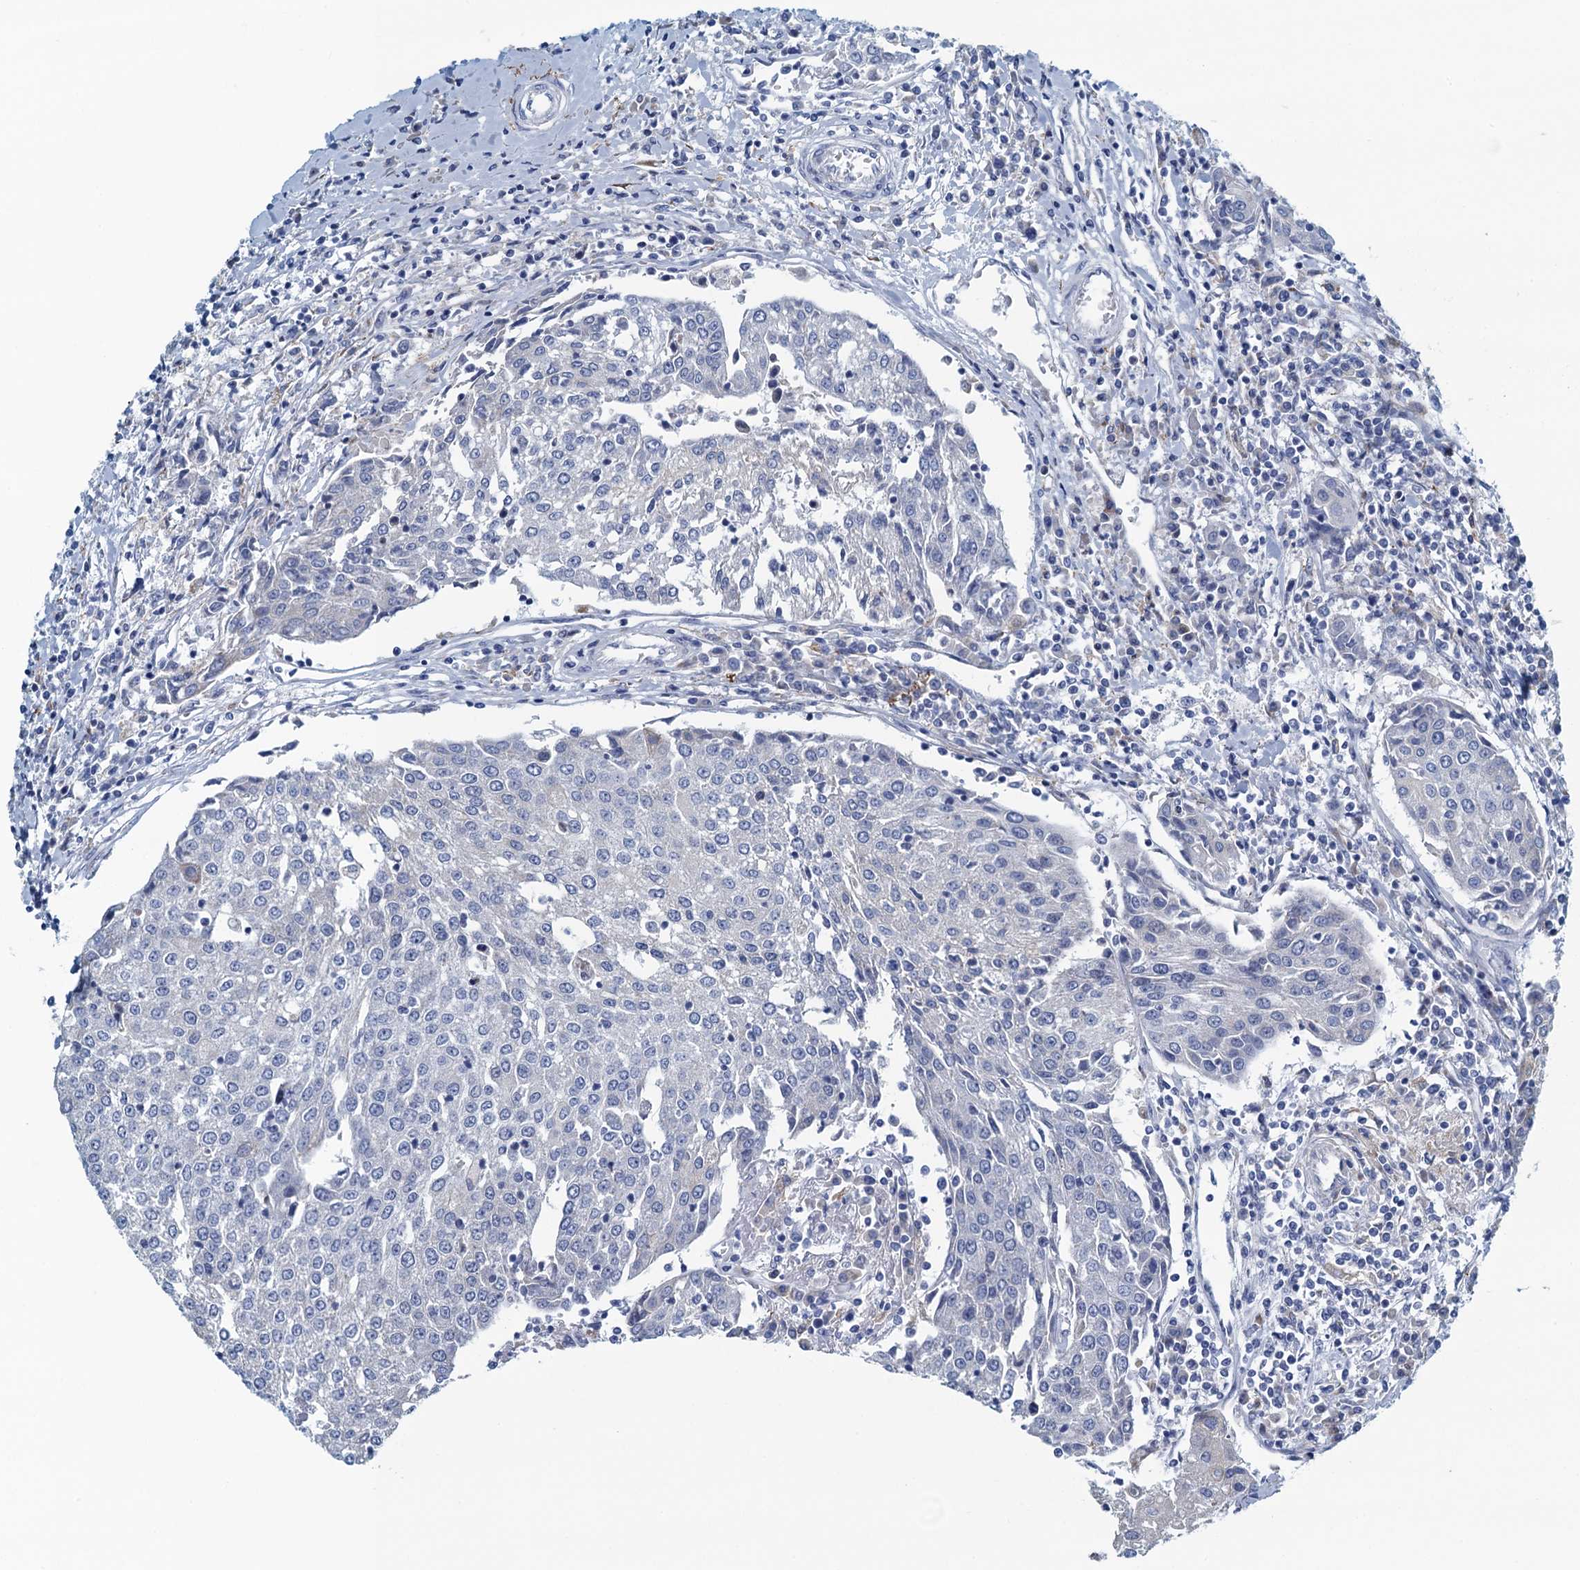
{"staining": {"intensity": "negative", "quantity": "none", "location": "none"}, "tissue": "urothelial cancer", "cell_type": "Tumor cells", "image_type": "cancer", "snomed": [{"axis": "morphology", "description": "Urothelial carcinoma, High grade"}, {"axis": "topography", "description": "Urinary bladder"}], "caption": "This is an immunohistochemistry micrograph of human high-grade urothelial carcinoma. There is no expression in tumor cells.", "gene": "C10orf88", "patient": {"sex": "female", "age": 85}}